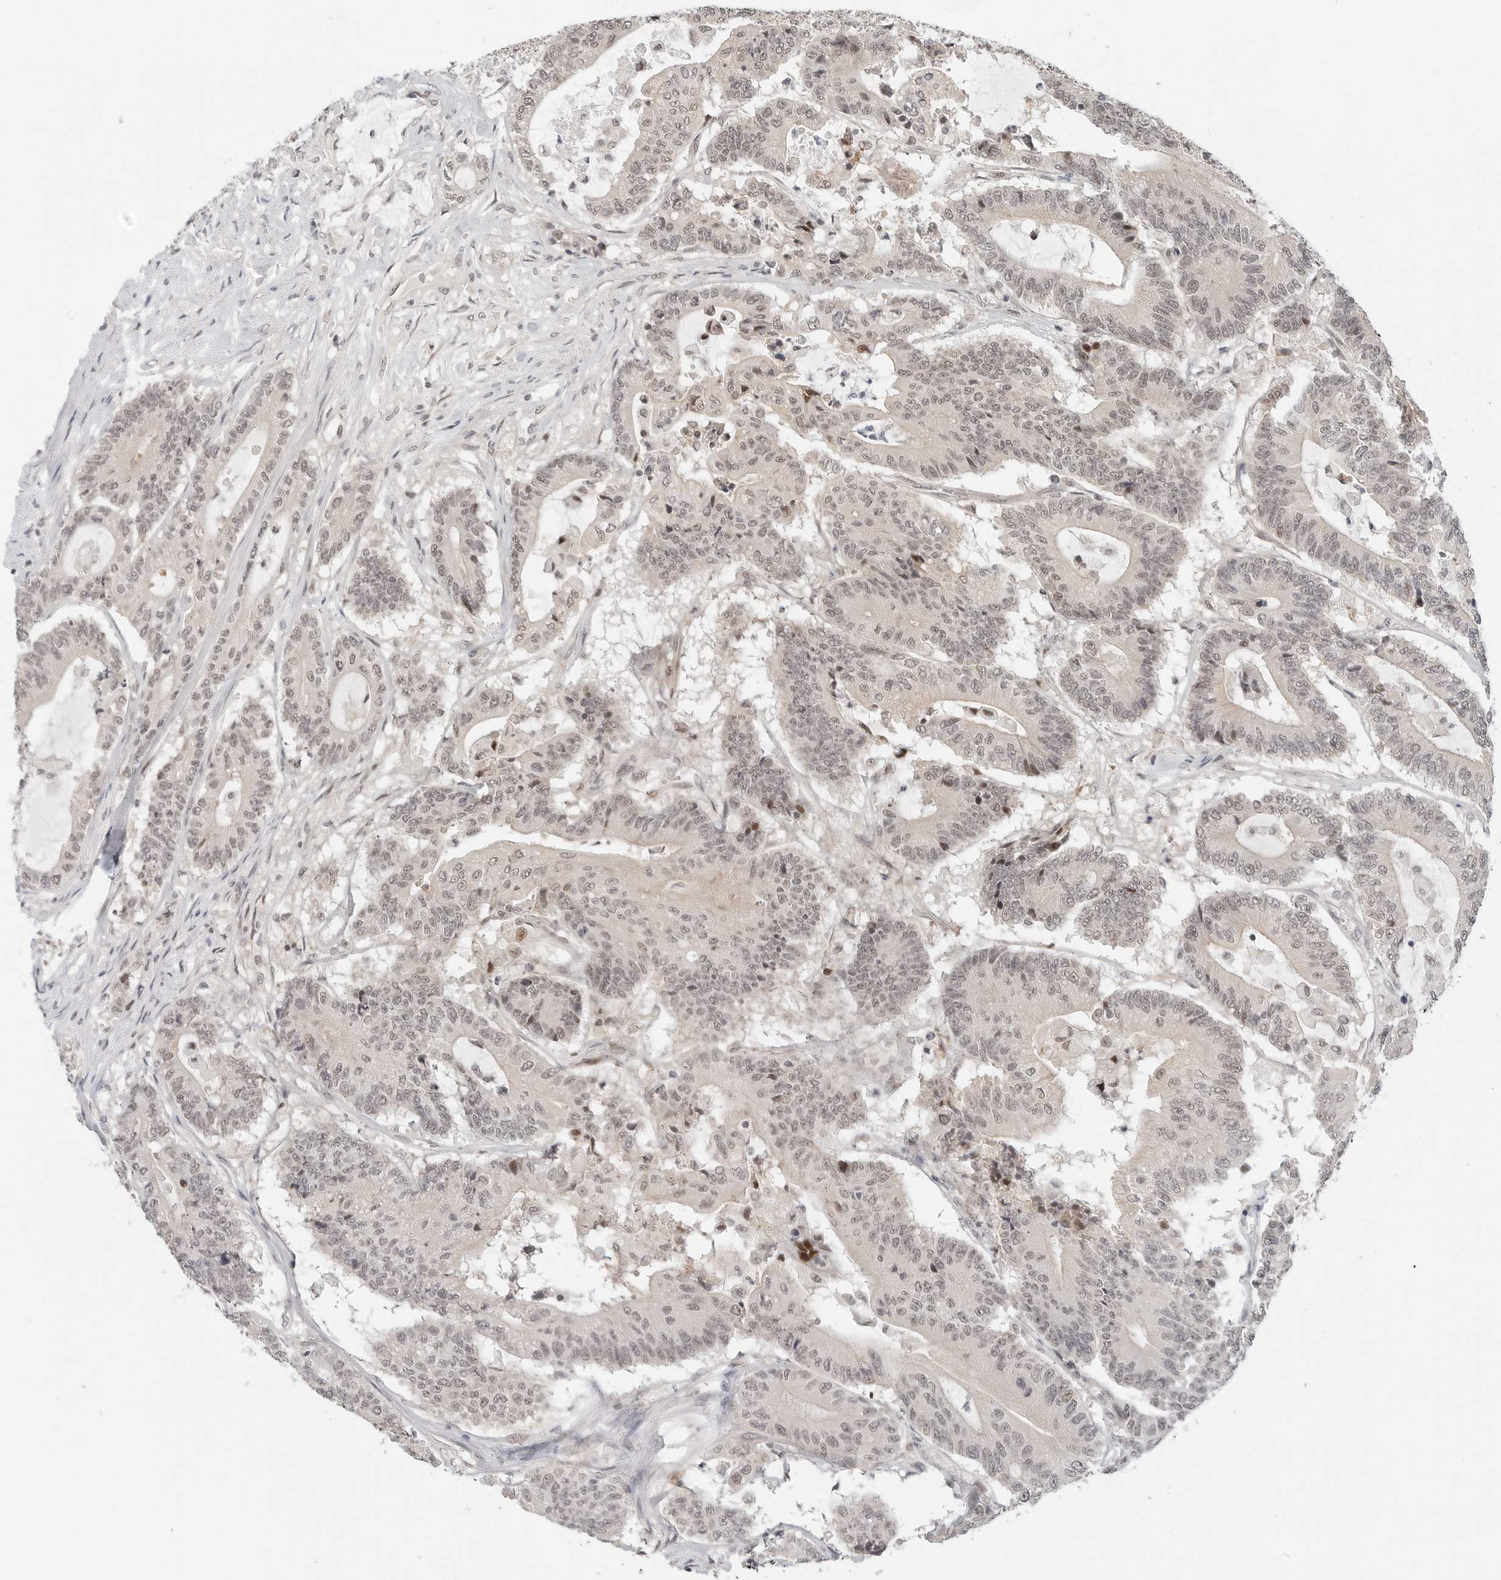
{"staining": {"intensity": "weak", "quantity": ">75%", "location": "nuclear"}, "tissue": "colorectal cancer", "cell_type": "Tumor cells", "image_type": "cancer", "snomed": [{"axis": "morphology", "description": "Adenocarcinoma, NOS"}, {"axis": "topography", "description": "Colon"}], "caption": "An image of human colorectal cancer stained for a protein displays weak nuclear brown staining in tumor cells.", "gene": "TSEN2", "patient": {"sex": "female", "age": 84}}